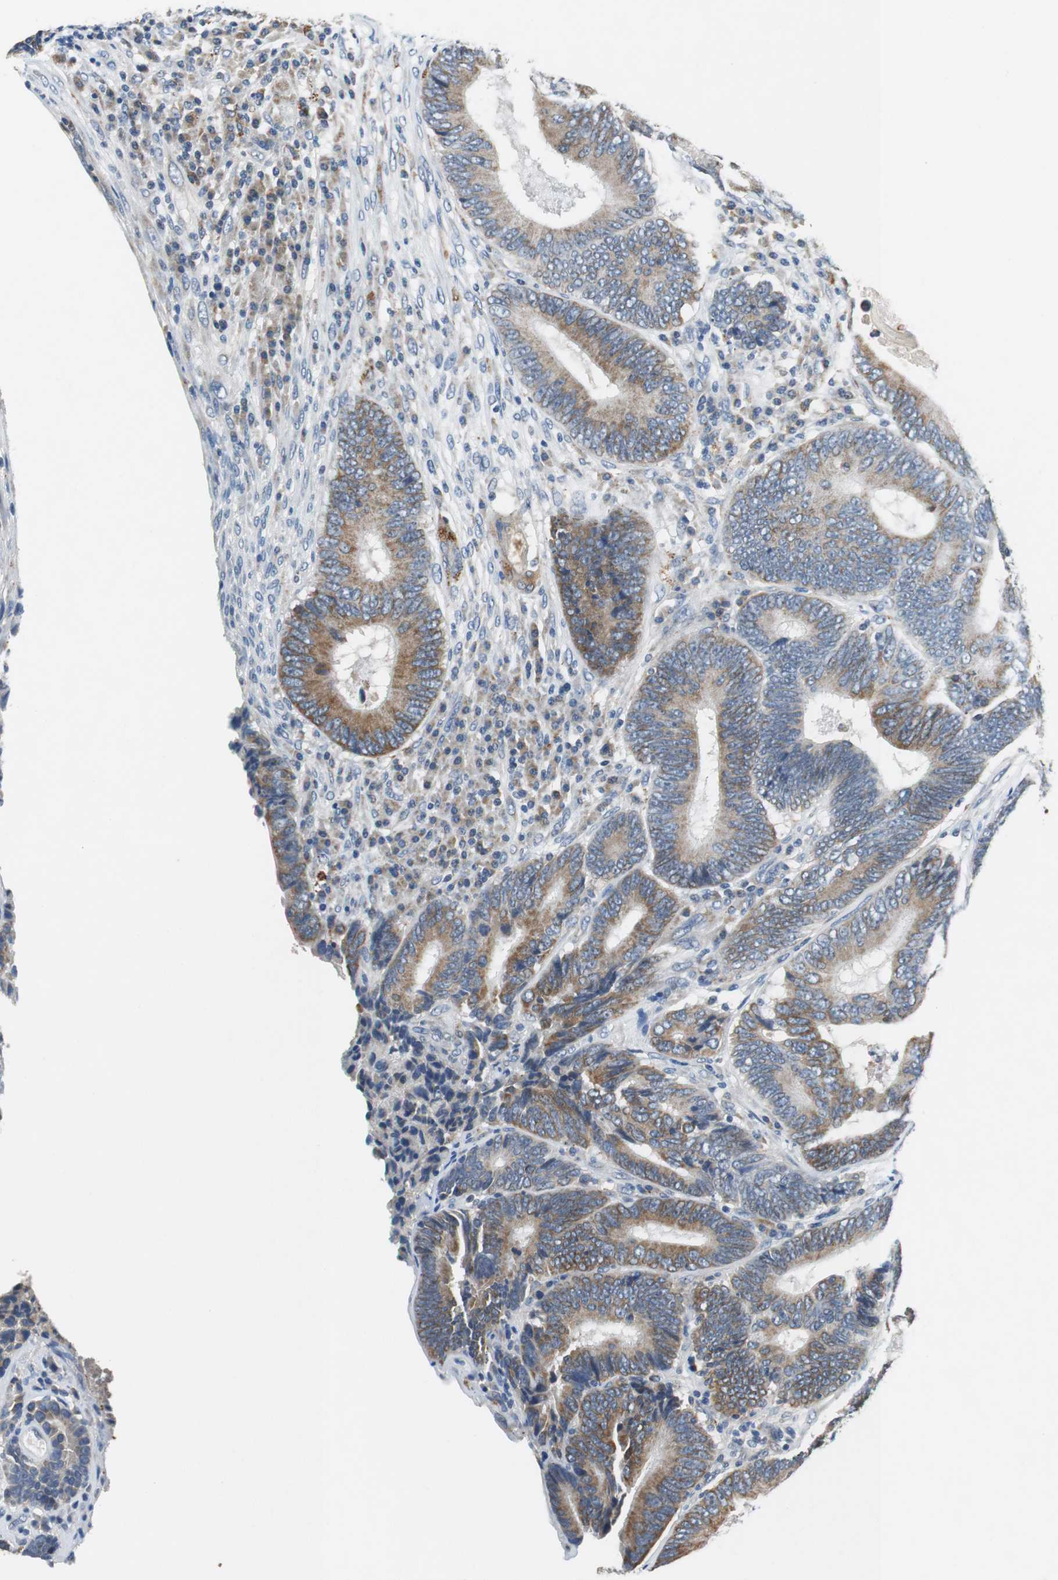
{"staining": {"intensity": "moderate", "quantity": ">75%", "location": "cytoplasmic/membranous"}, "tissue": "colorectal cancer", "cell_type": "Tumor cells", "image_type": "cancer", "snomed": [{"axis": "morphology", "description": "Adenocarcinoma, NOS"}, {"axis": "topography", "description": "Colon"}], "caption": "About >75% of tumor cells in adenocarcinoma (colorectal) show moderate cytoplasmic/membranous protein positivity as visualized by brown immunohistochemical staining.", "gene": "NLGN1", "patient": {"sex": "female", "age": 78}}